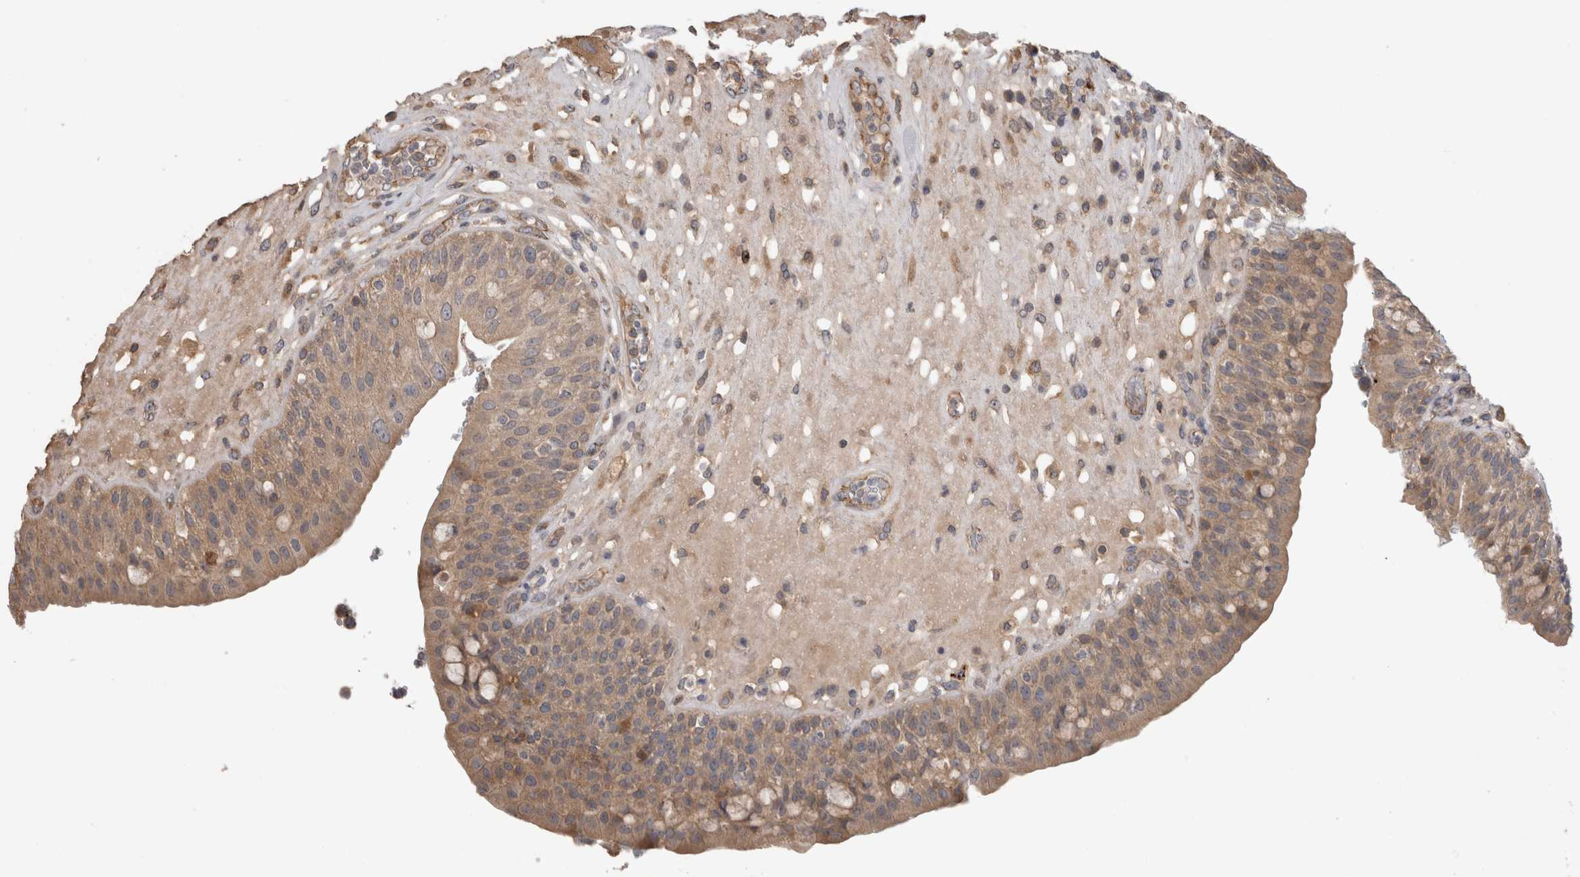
{"staining": {"intensity": "weak", "quantity": ">75%", "location": "cytoplasmic/membranous"}, "tissue": "urinary bladder", "cell_type": "Urothelial cells", "image_type": "normal", "snomed": [{"axis": "morphology", "description": "Normal tissue, NOS"}, {"axis": "topography", "description": "Urinary bladder"}], "caption": "Approximately >75% of urothelial cells in normal human urinary bladder show weak cytoplasmic/membranous protein staining as visualized by brown immunohistochemical staining.", "gene": "TARBP1", "patient": {"sex": "female", "age": 62}}